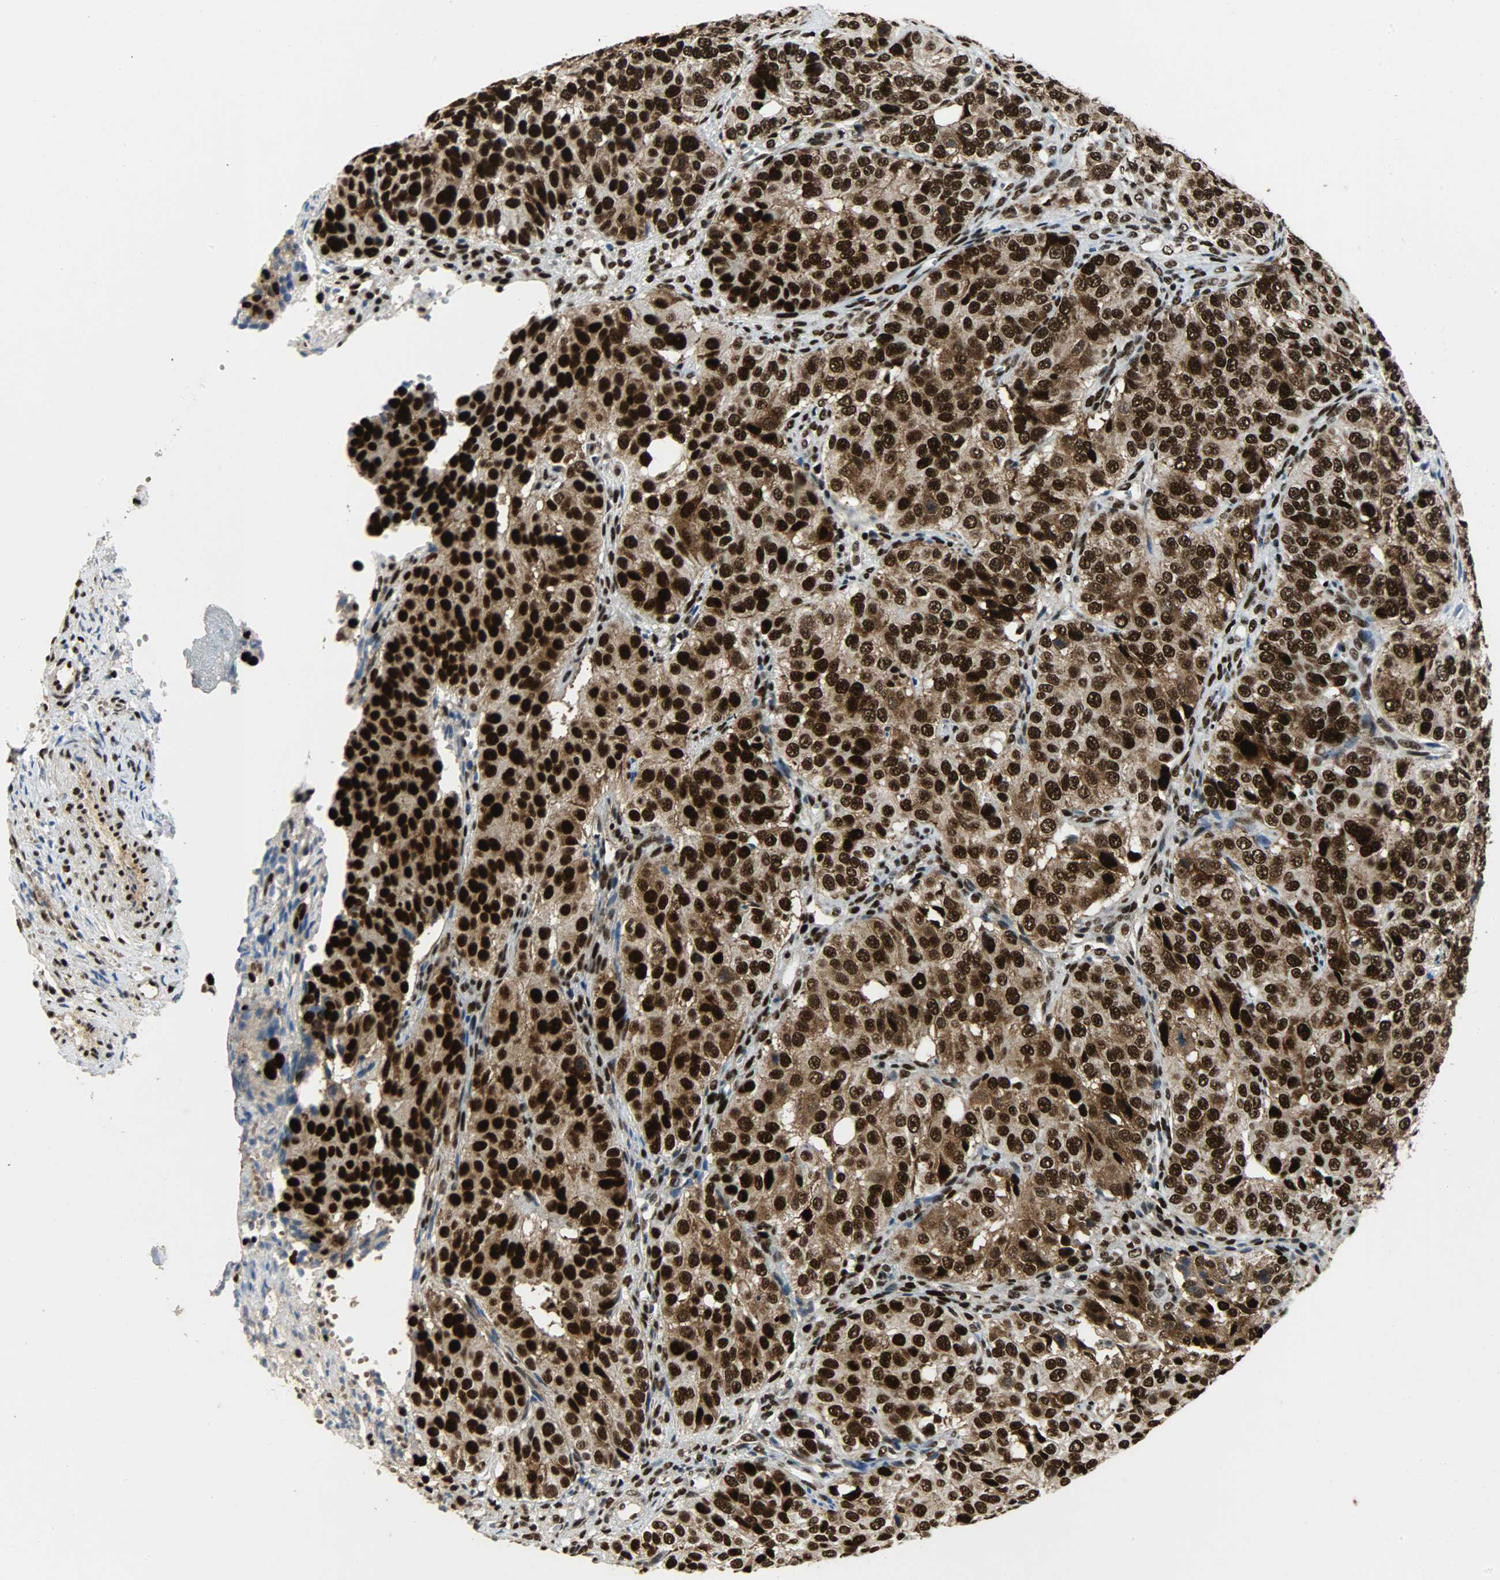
{"staining": {"intensity": "strong", "quantity": ">75%", "location": "cytoplasmic/membranous,nuclear"}, "tissue": "ovarian cancer", "cell_type": "Tumor cells", "image_type": "cancer", "snomed": [{"axis": "morphology", "description": "Carcinoma, endometroid"}, {"axis": "topography", "description": "Ovary"}], "caption": "The histopathology image shows immunohistochemical staining of ovarian endometroid carcinoma. There is strong cytoplasmic/membranous and nuclear positivity is identified in about >75% of tumor cells. Immunohistochemistry (ihc) stains the protein of interest in brown and the nuclei are stained blue.", "gene": "SSB", "patient": {"sex": "female", "age": 51}}